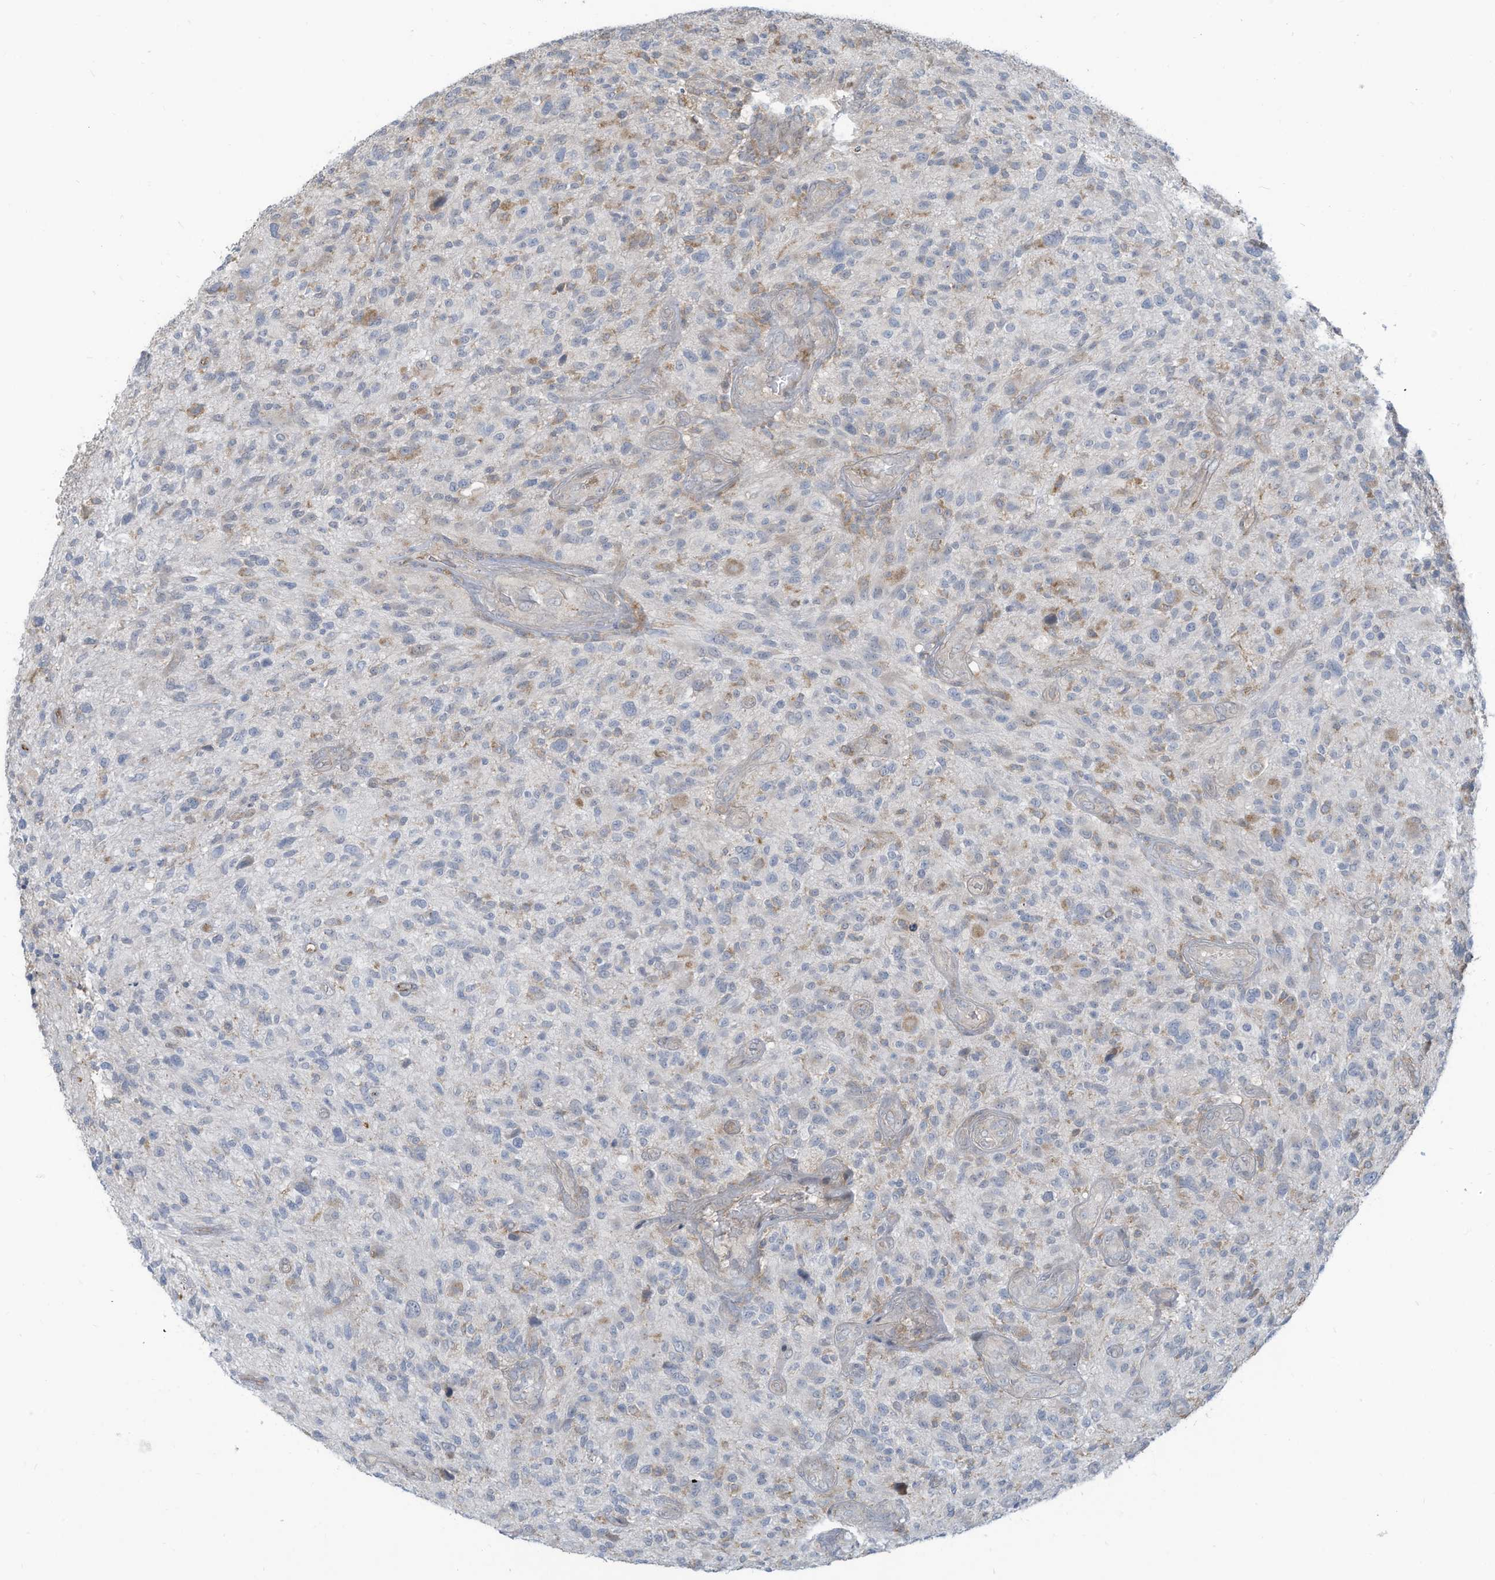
{"staining": {"intensity": "negative", "quantity": "none", "location": "none"}, "tissue": "glioma", "cell_type": "Tumor cells", "image_type": "cancer", "snomed": [{"axis": "morphology", "description": "Glioma, malignant, High grade"}, {"axis": "topography", "description": "Brain"}], "caption": "DAB immunohistochemical staining of glioma displays no significant staining in tumor cells.", "gene": "DZIP3", "patient": {"sex": "male", "age": 47}}